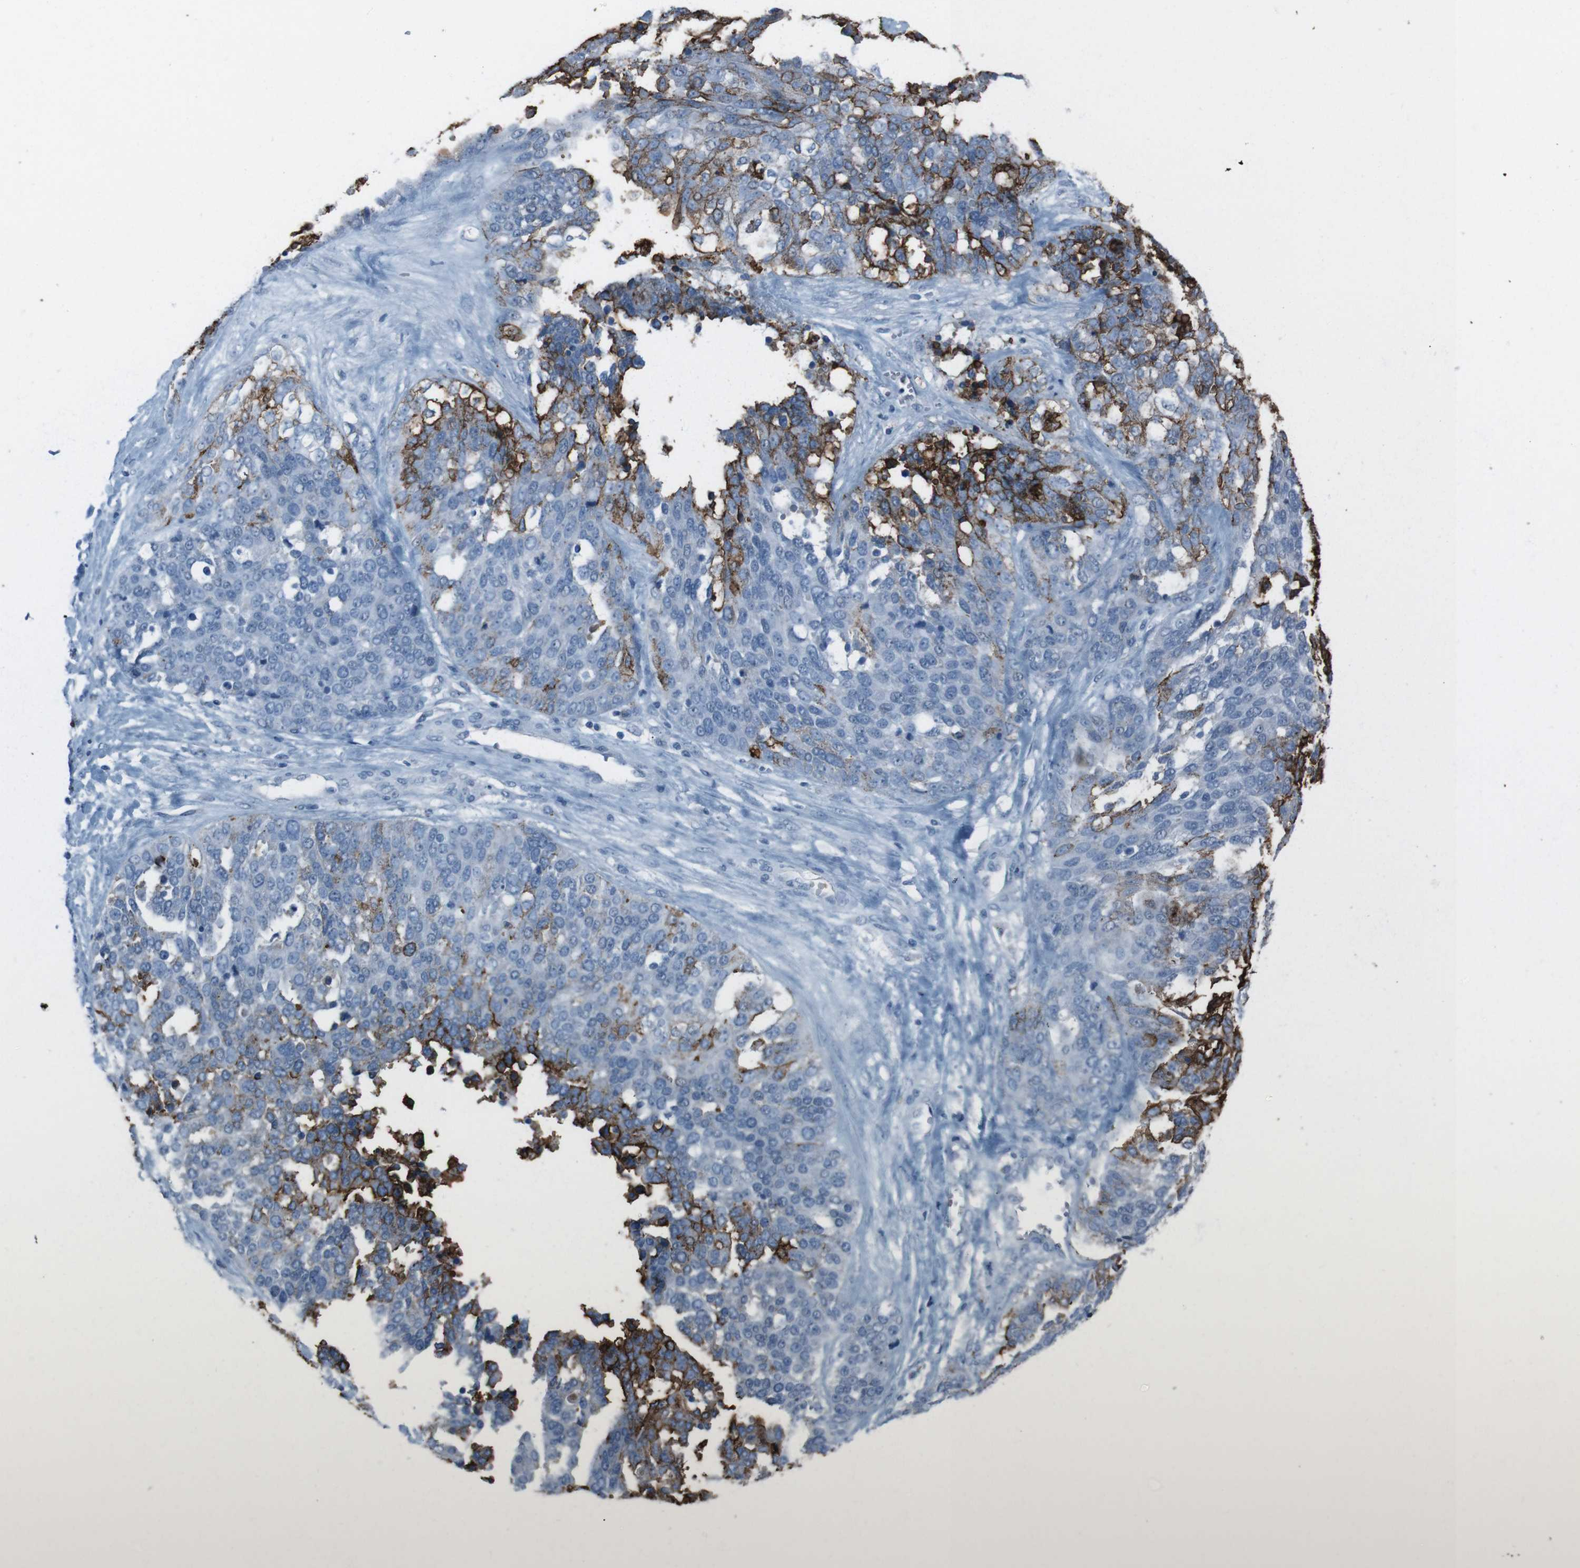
{"staining": {"intensity": "strong", "quantity": "25%-75%", "location": "cytoplasmic/membranous"}, "tissue": "ovarian cancer", "cell_type": "Tumor cells", "image_type": "cancer", "snomed": [{"axis": "morphology", "description": "Cystadenocarcinoma, serous, NOS"}, {"axis": "topography", "description": "Ovary"}], "caption": "Immunohistochemical staining of ovarian serous cystadenocarcinoma reveals strong cytoplasmic/membranous protein positivity in about 25%-75% of tumor cells. (DAB (3,3'-diaminobenzidine) = brown stain, brightfield microscopy at high magnification).", "gene": "ST6GAL1", "patient": {"sex": "female", "age": 44}}